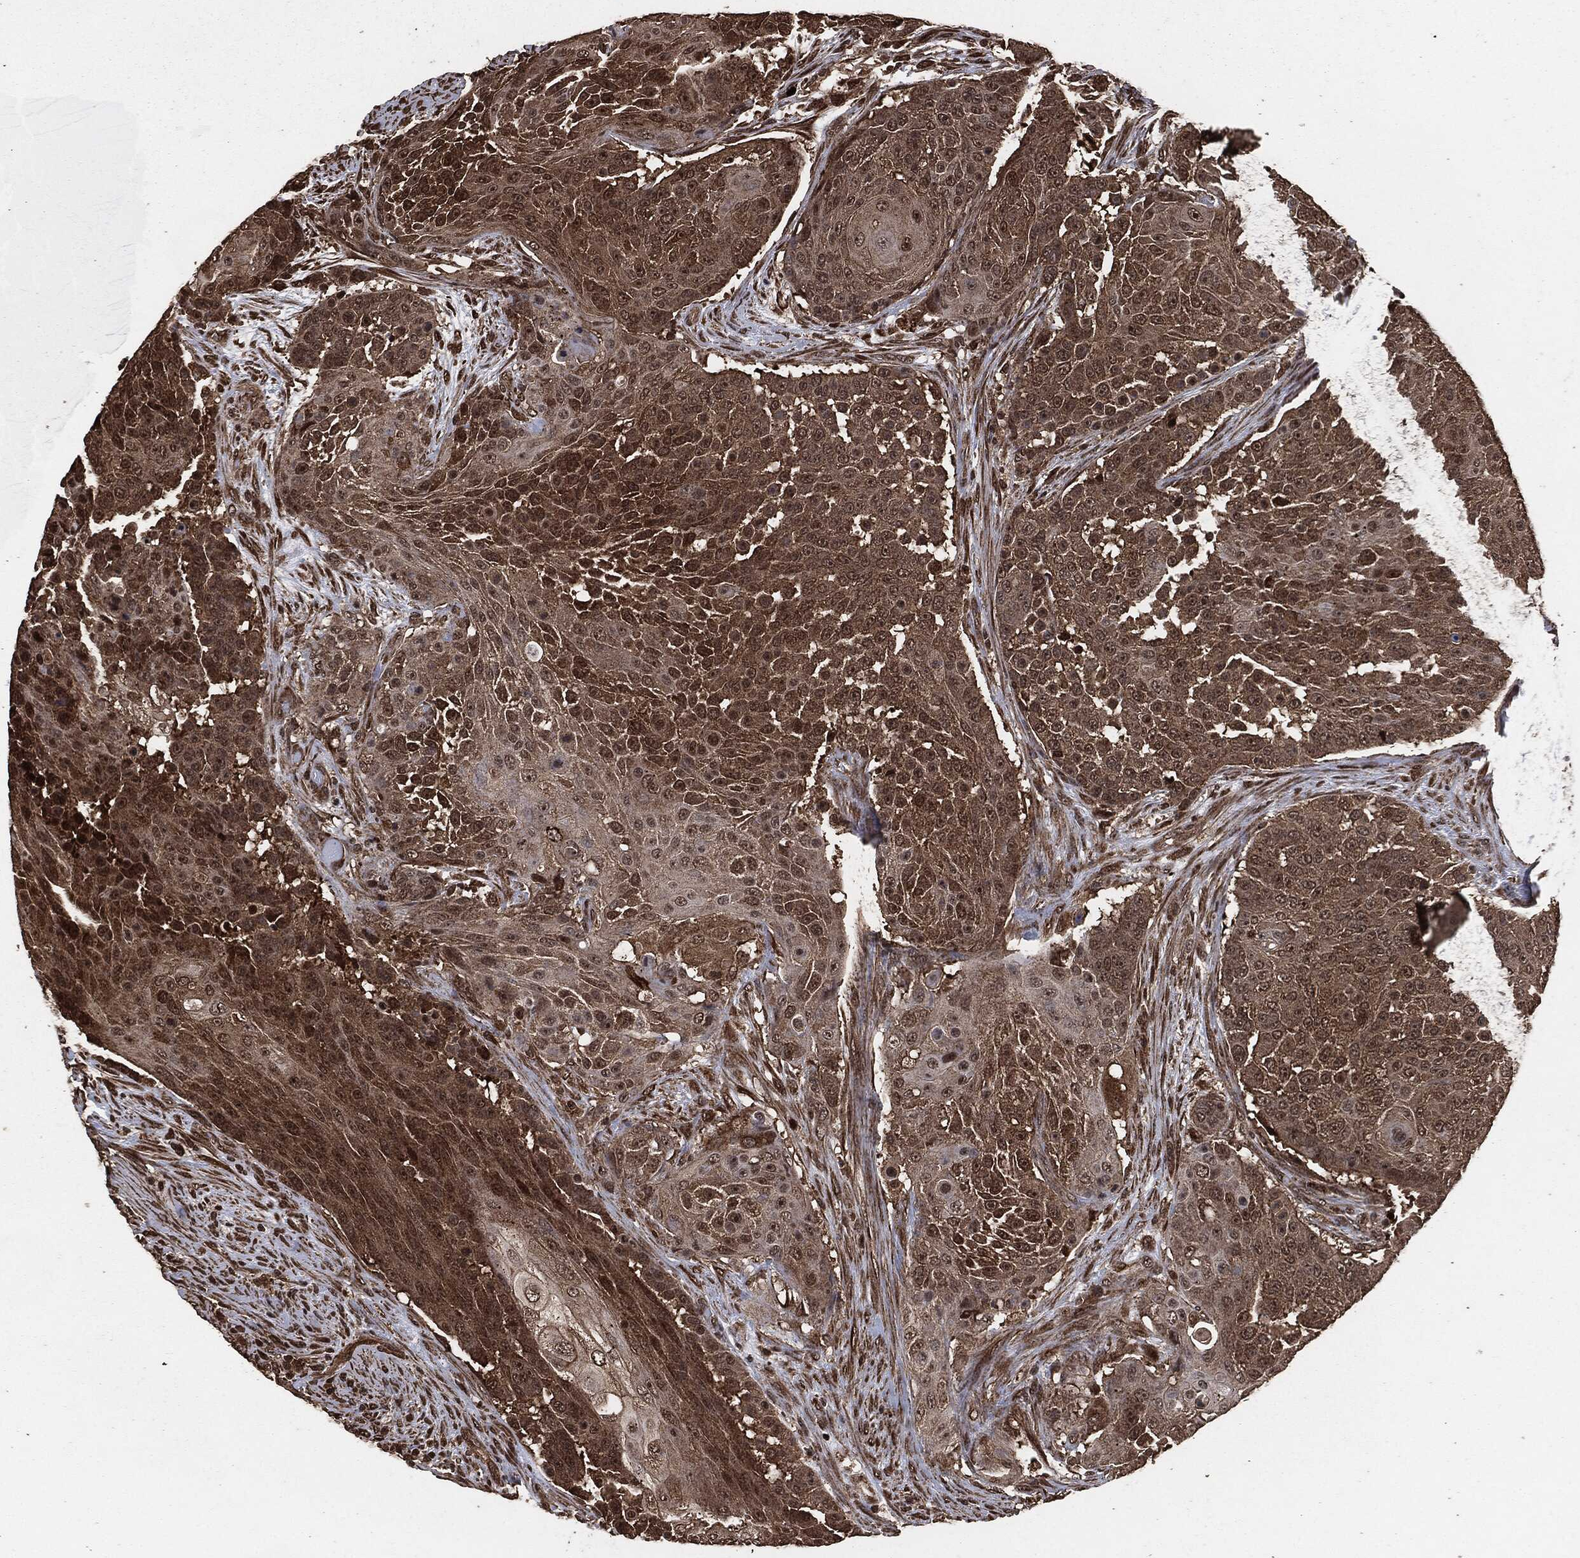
{"staining": {"intensity": "moderate", "quantity": "25%-75%", "location": "cytoplasmic/membranous,nuclear"}, "tissue": "urothelial cancer", "cell_type": "Tumor cells", "image_type": "cancer", "snomed": [{"axis": "morphology", "description": "Urothelial carcinoma, High grade"}, {"axis": "topography", "description": "Urinary bladder"}], "caption": "High-magnification brightfield microscopy of urothelial cancer stained with DAB (3,3'-diaminobenzidine) (brown) and counterstained with hematoxylin (blue). tumor cells exhibit moderate cytoplasmic/membranous and nuclear expression is identified in approximately25%-75% of cells. (Brightfield microscopy of DAB IHC at high magnification).", "gene": "EGFR", "patient": {"sex": "female", "age": 63}}